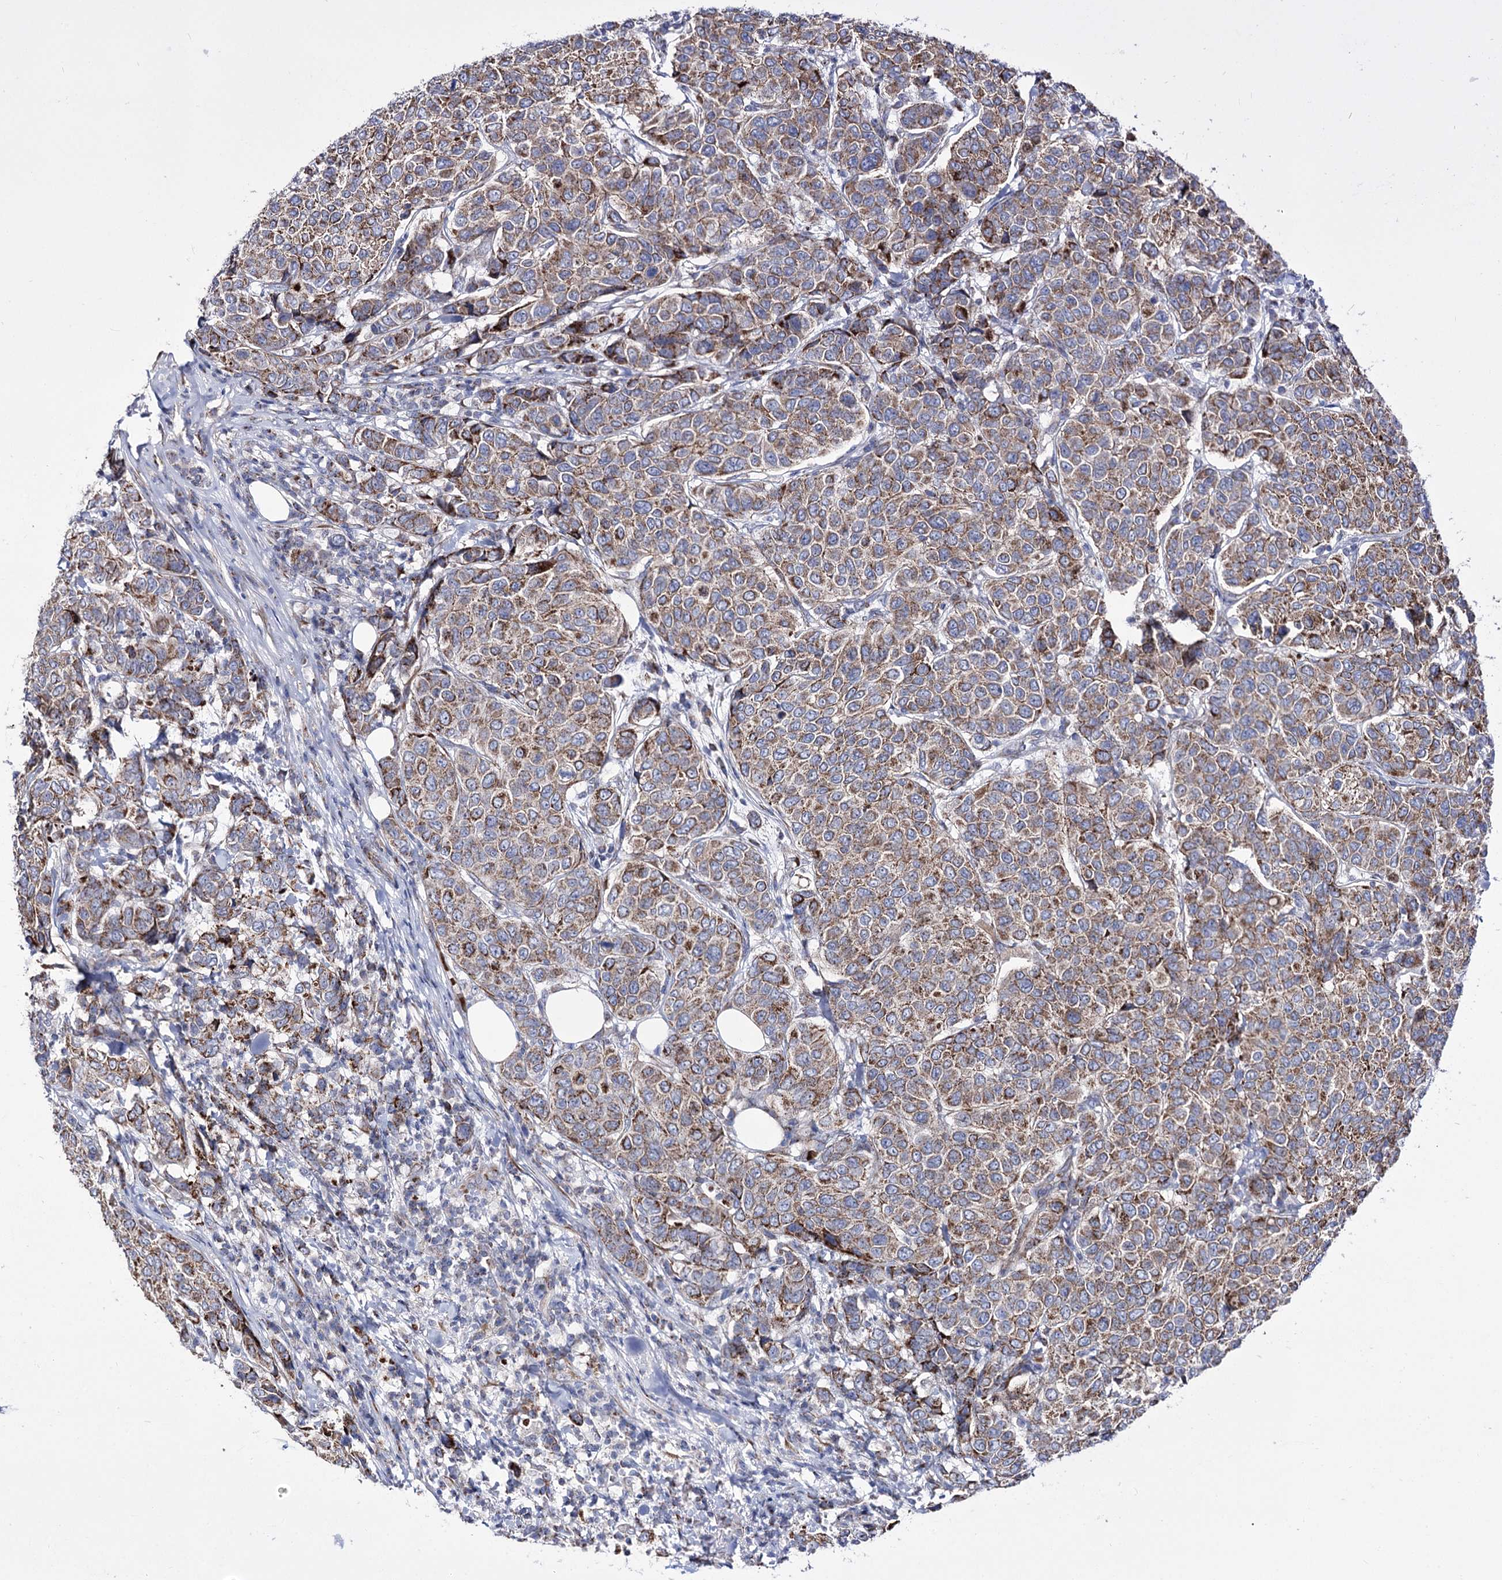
{"staining": {"intensity": "moderate", "quantity": ">75%", "location": "cytoplasmic/membranous"}, "tissue": "breast cancer", "cell_type": "Tumor cells", "image_type": "cancer", "snomed": [{"axis": "morphology", "description": "Duct carcinoma"}, {"axis": "topography", "description": "Breast"}], "caption": "Moderate cytoplasmic/membranous expression for a protein is identified in about >75% of tumor cells of breast cancer (intraductal carcinoma) using immunohistochemistry (IHC).", "gene": "OSBPL5", "patient": {"sex": "female", "age": 55}}